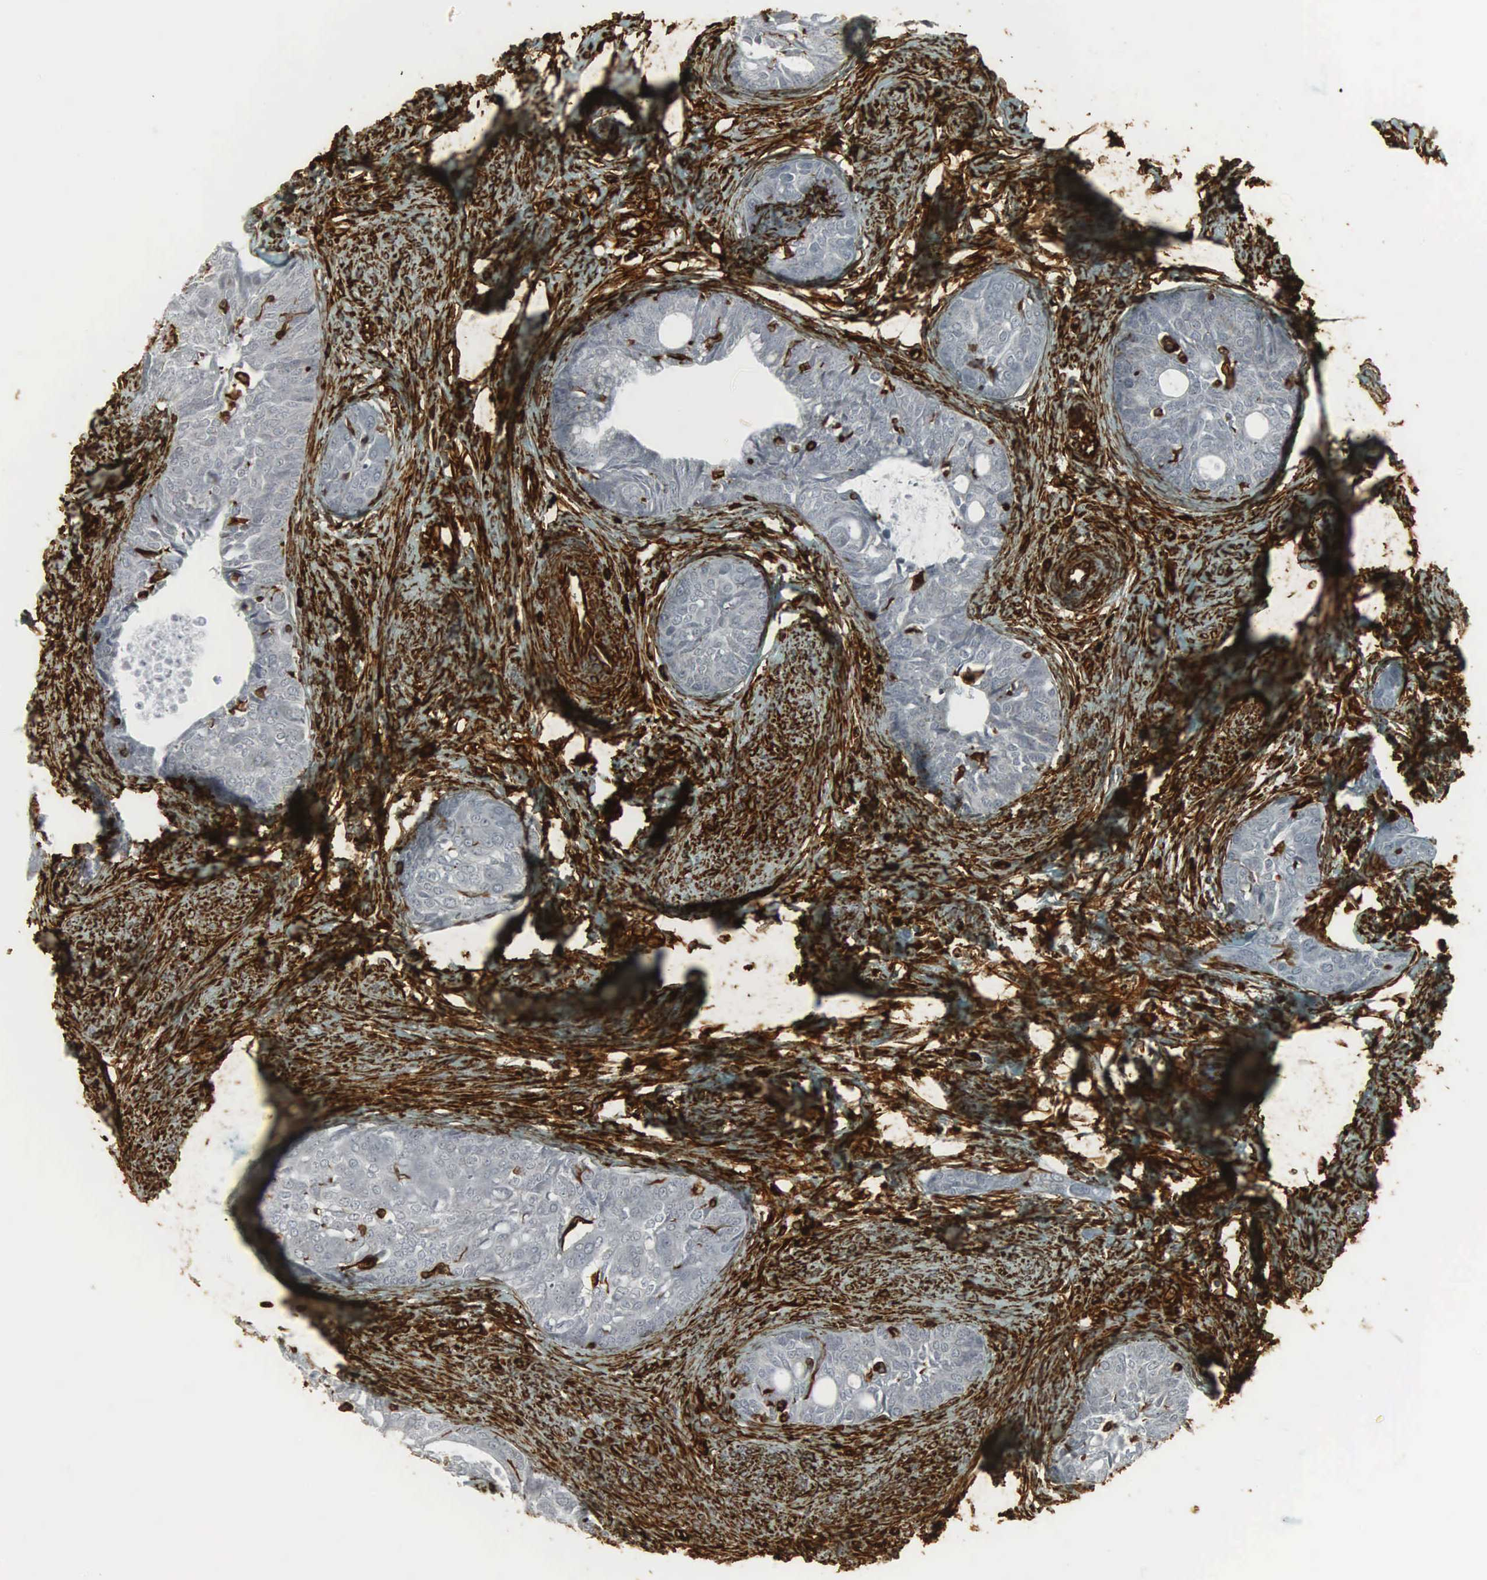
{"staining": {"intensity": "strong", "quantity": "<25%", "location": "cytoplasmic/membranous,nuclear"}, "tissue": "cervical cancer", "cell_type": "Tumor cells", "image_type": "cancer", "snomed": [{"axis": "morphology", "description": "Squamous cell carcinoma, NOS"}, {"axis": "topography", "description": "Cervix"}], "caption": "The image exhibits staining of cervical squamous cell carcinoma, revealing strong cytoplasmic/membranous and nuclear protein positivity (brown color) within tumor cells. The protein of interest is stained brown, and the nuclei are stained in blue (DAB (3,3'-diaminobenzidine) IHC with brightfield microscopy, high magnification).", "gene": "VIM", "patient": {"sex": "female", "age": 34}}